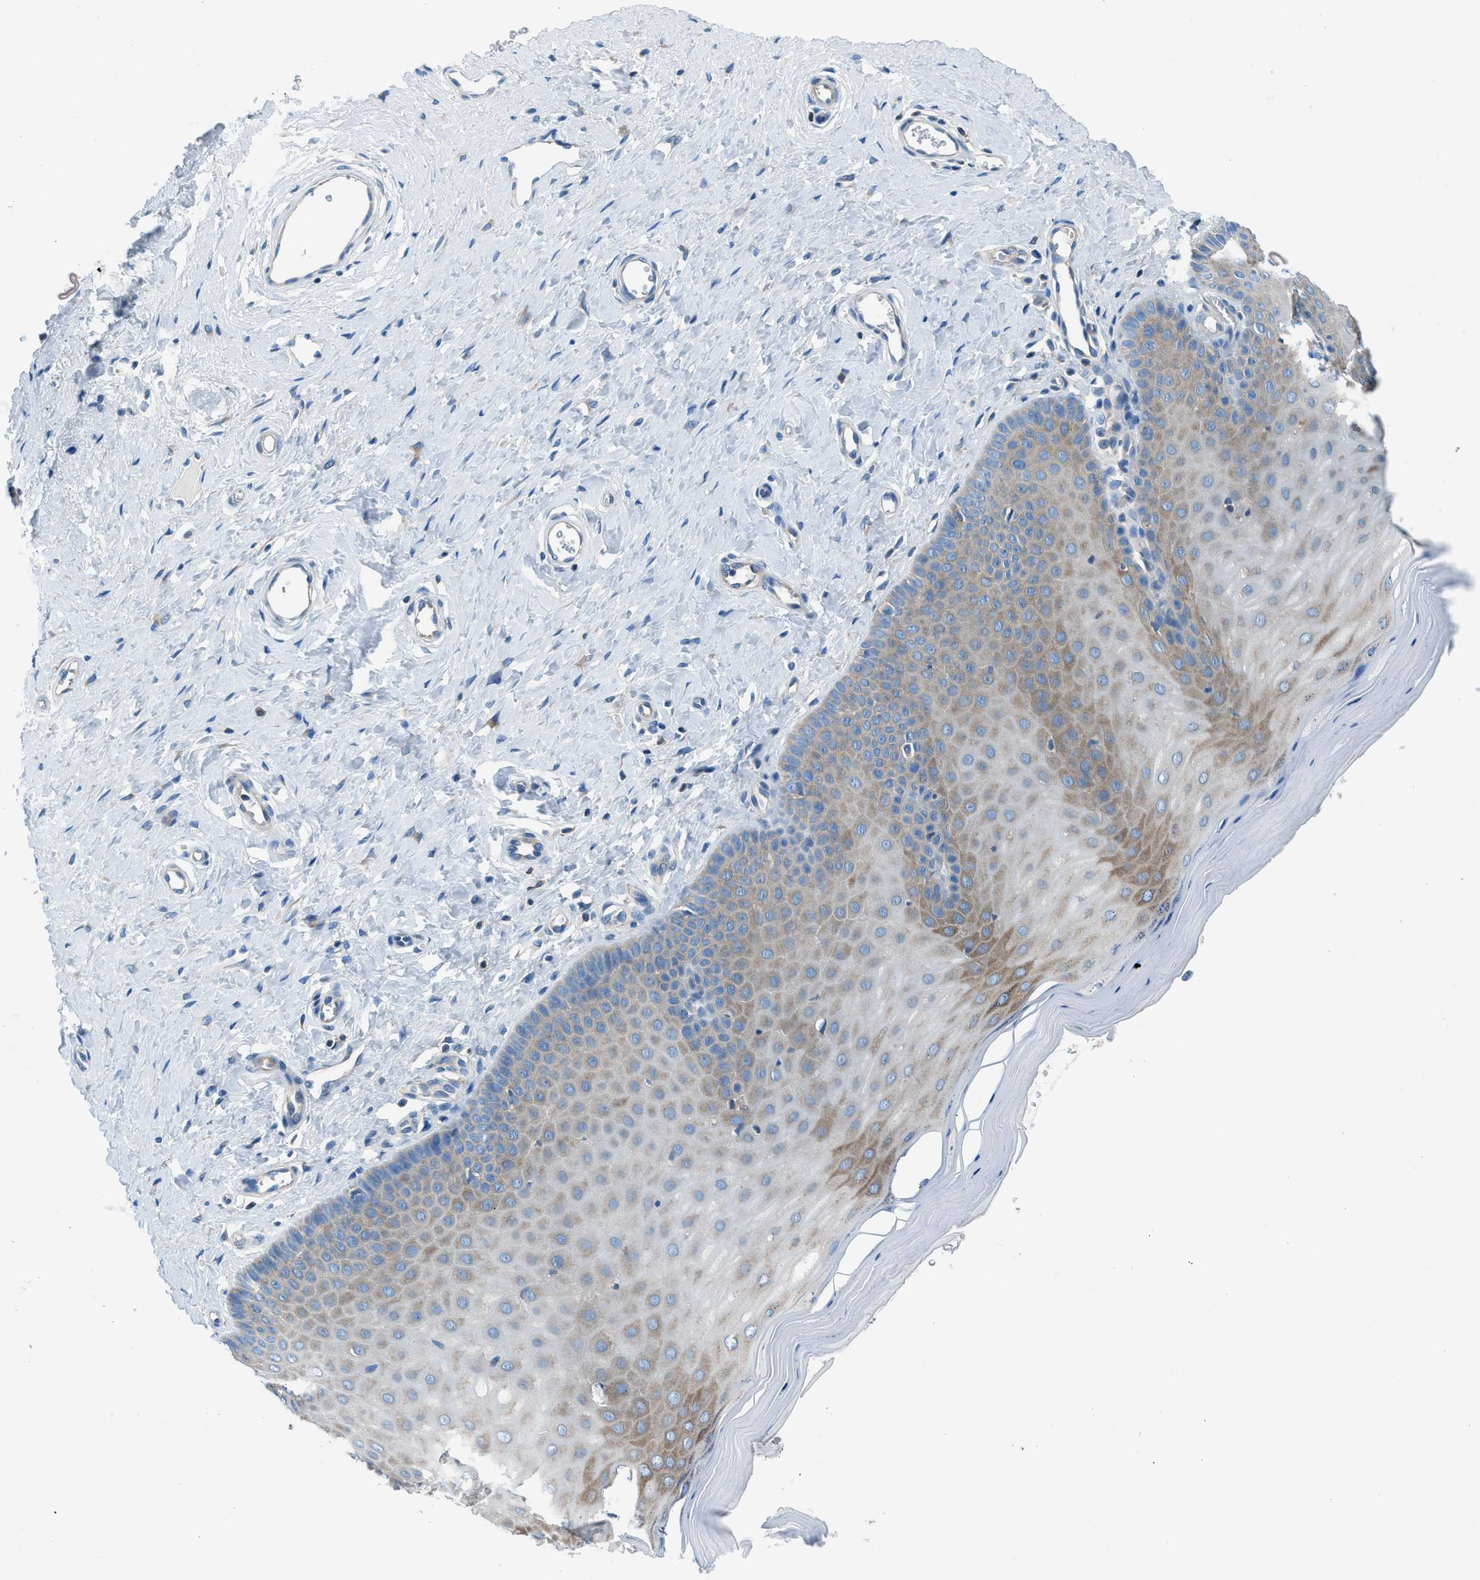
{"staining": {"intensity": "moderate", "quantity": "<25%", "location": "cytoplasmic/membranous"}, "tissue": "cervix", "cell_type": "Squamous epithelial cells", "image_type": "normal", "snomed": [{"axis": "morphology", "description": "Normal tissue, NOS"}, {"axis": "topography", "description": "Cervix"}], "caption": "Protein staining displays moderate cytoplasmic/membranous positivity in about <25% of squamous epithelial cells in normal cervix.", "gene": "SARS1", "patient": {"sex": "female", "age": 55}}